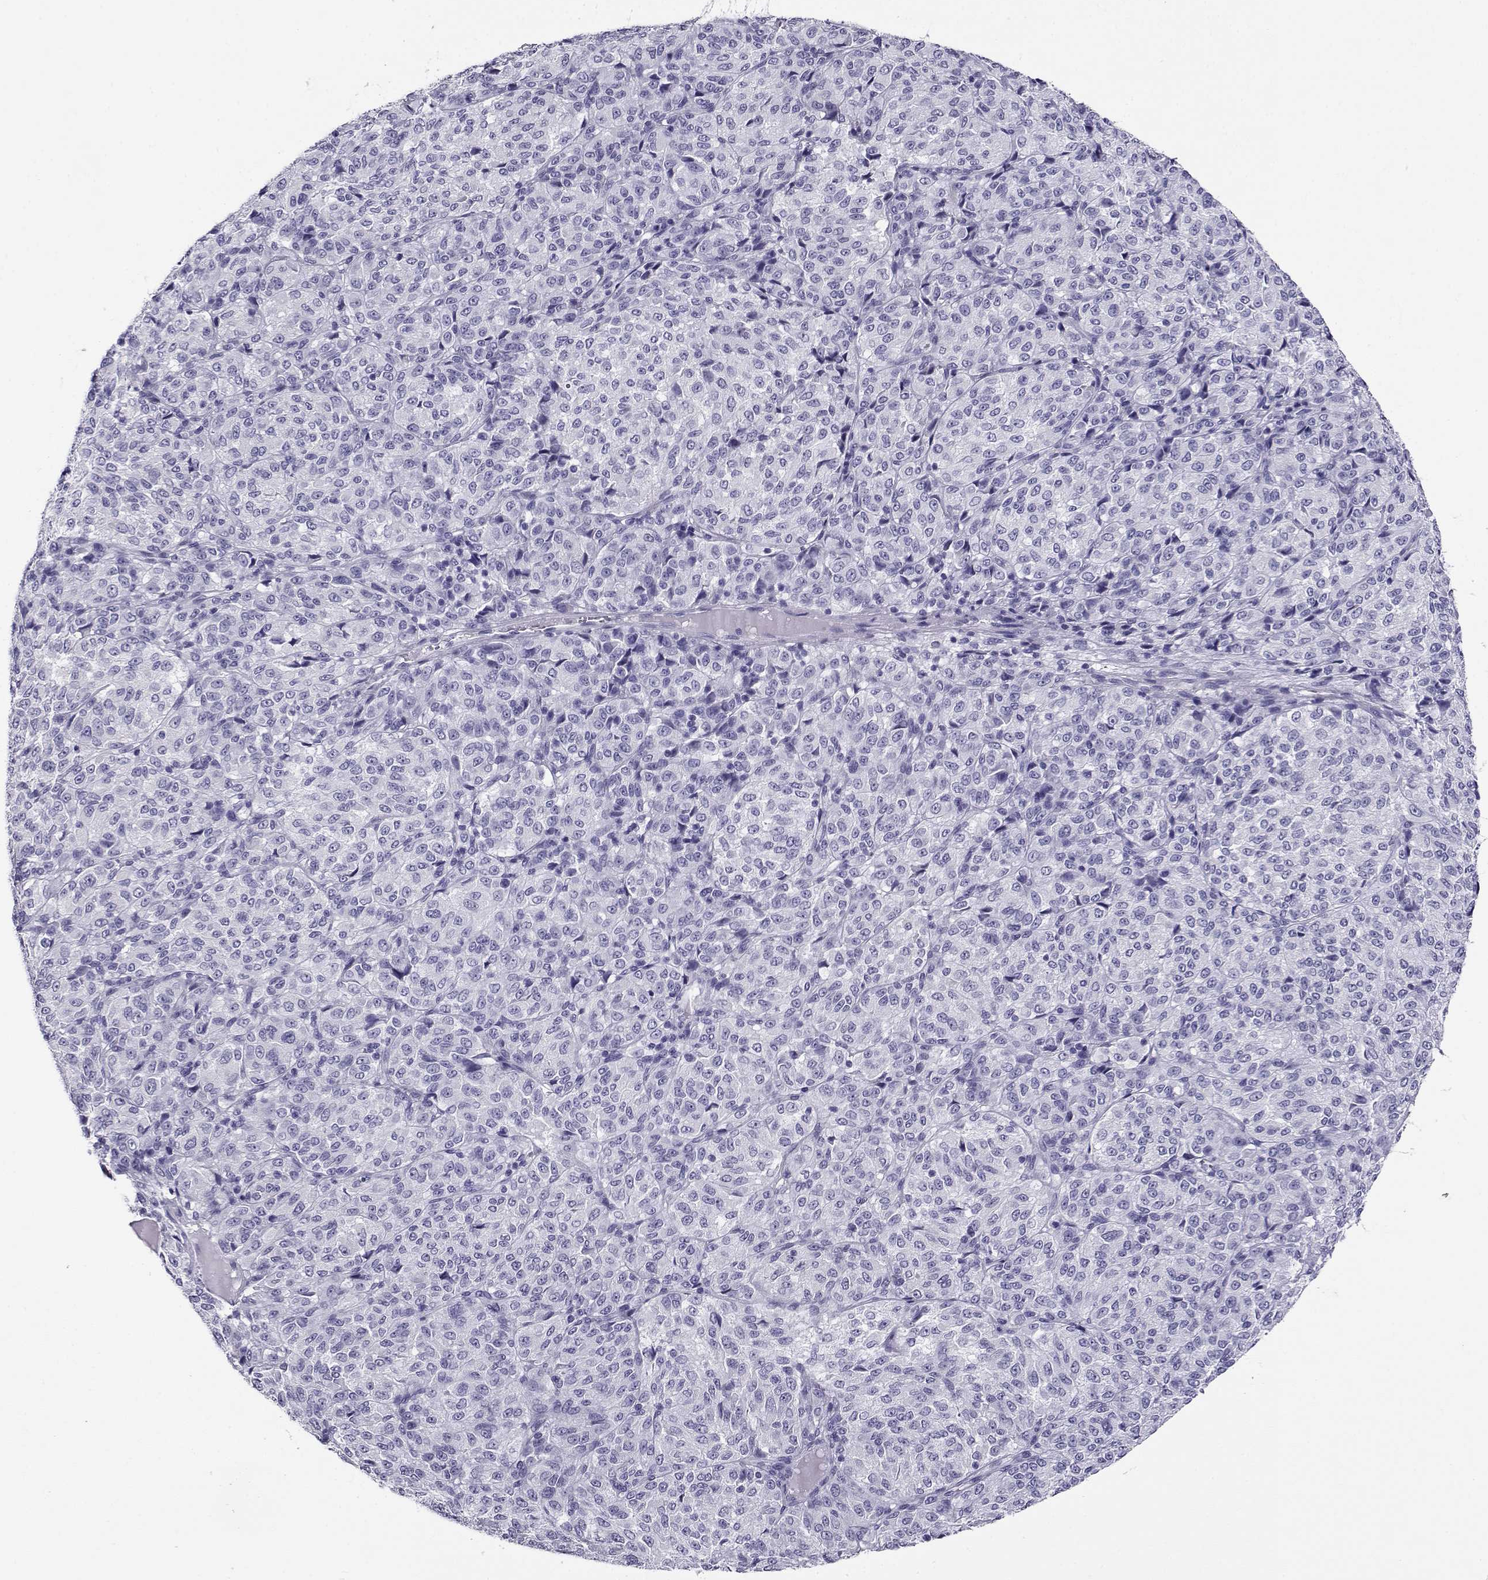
{"staining": {"intensity": "negative", "quantity": "none", "location": "none"}, "tissue": "melanoma", "cell_type": "Tumor cells", "image_type": "cancer", "snomed": [{"axis": "morphology", "description": "Malignant melanoma, Metastatic site"}, {"axis": "topography", "description": "Brain"}], "caption": "Immunohistochemistry (IHC) image of malignant melanoma (metastatic site) stained for a protein (brown), which shows no expression in tumor cells. (DAB IHC visualized using brightfield microscopy, high magnification).", "gene": "CABS1", "patient": {"sex": "female", "age": 56}}